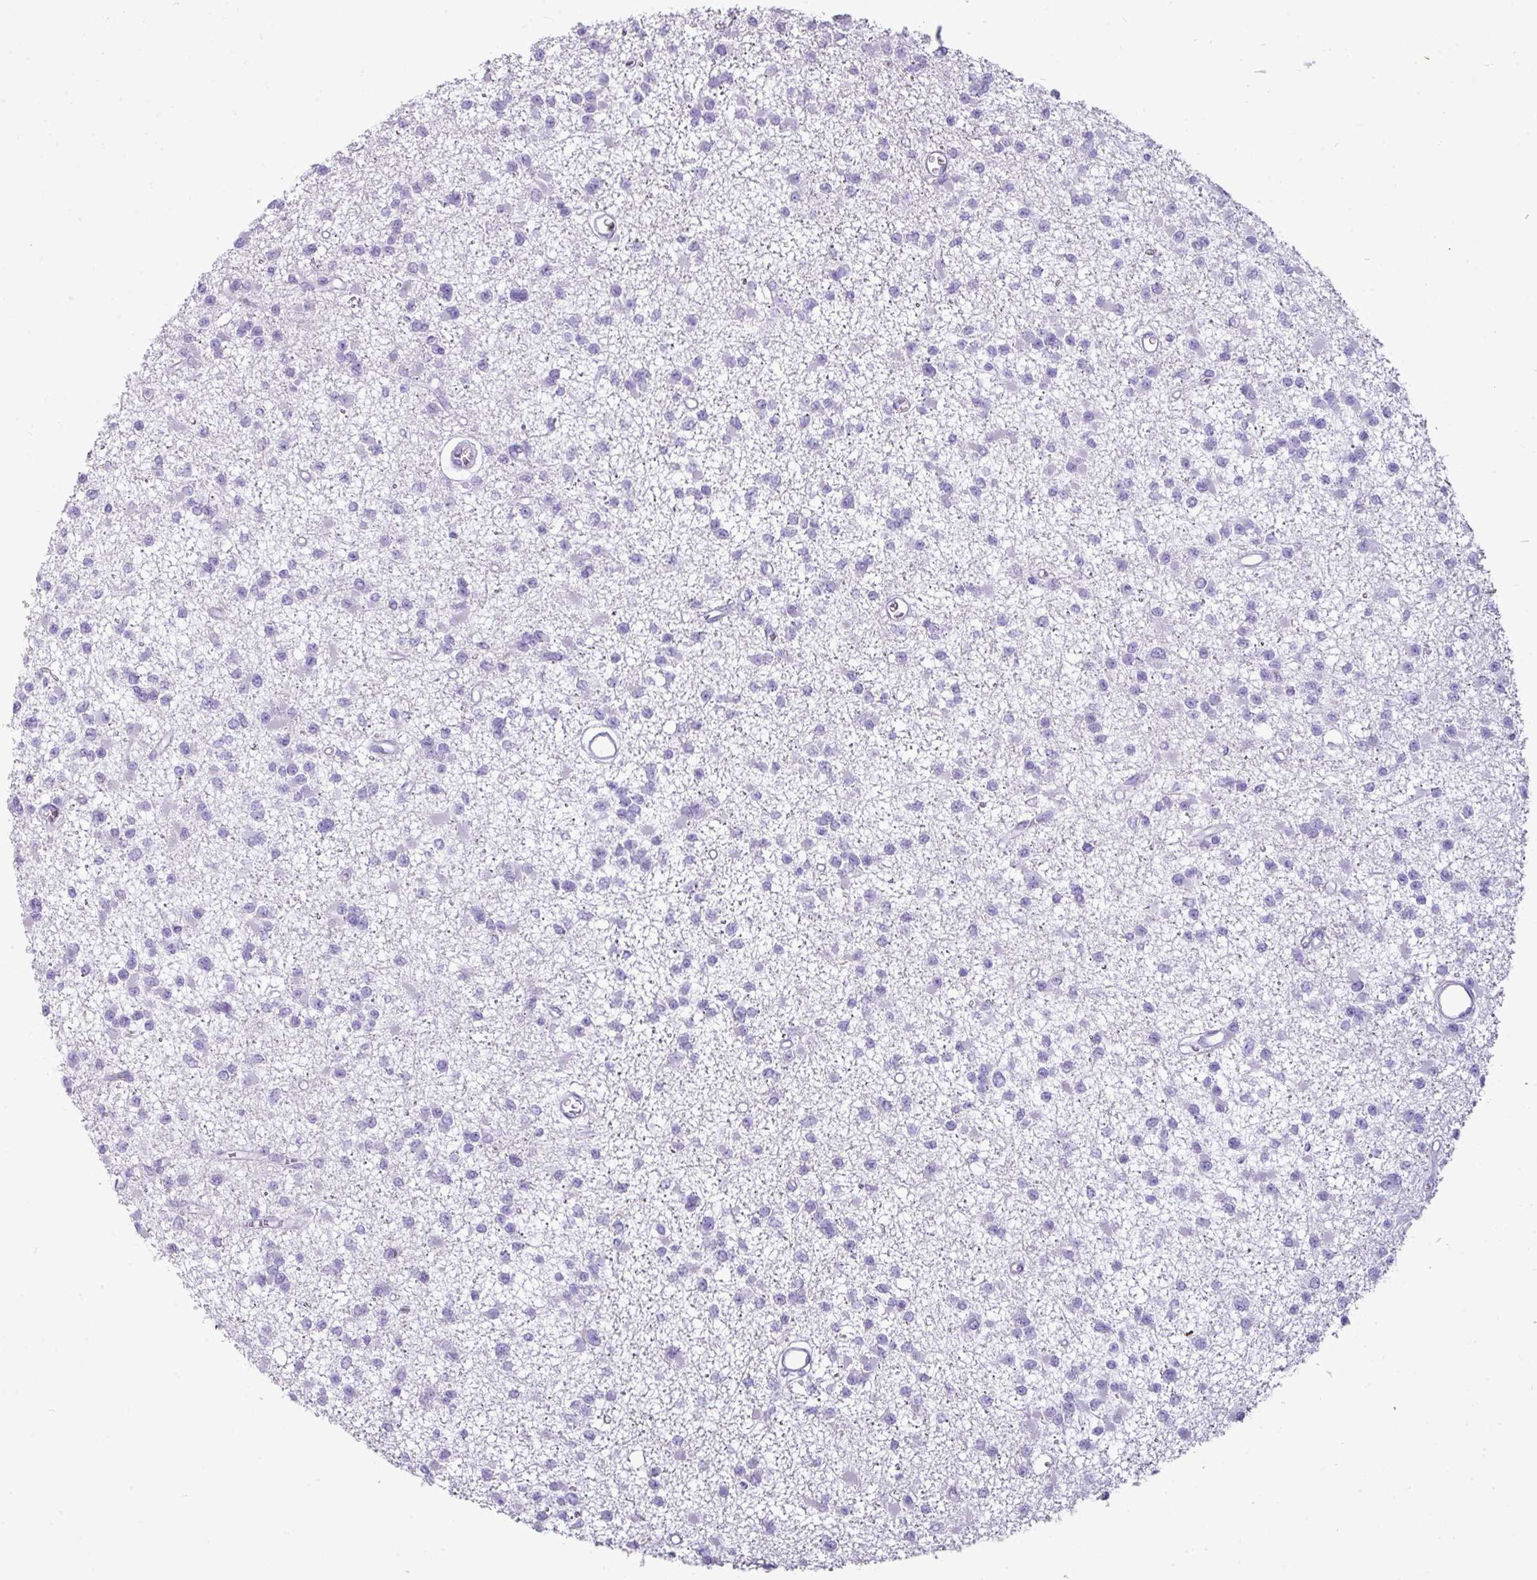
{"staining": {"intensity": "negative", "quantity": "none", "location": "none"}, "tissue": "glioma", "cell_type": "Tumor cells", "image_type": "cancer", "snomed": [{"axis": "morphology", "description": "Glioma, malignant, Low grade"}, {"axis": "topography", "description": "Brain"}], "caption": "Human malignant glioma (low-grade) stained for a protein using IHC demonstrates no positivity in tumor cells.", "gene": "GSTA3", "patient": {"sex": "female", "age": 22}}